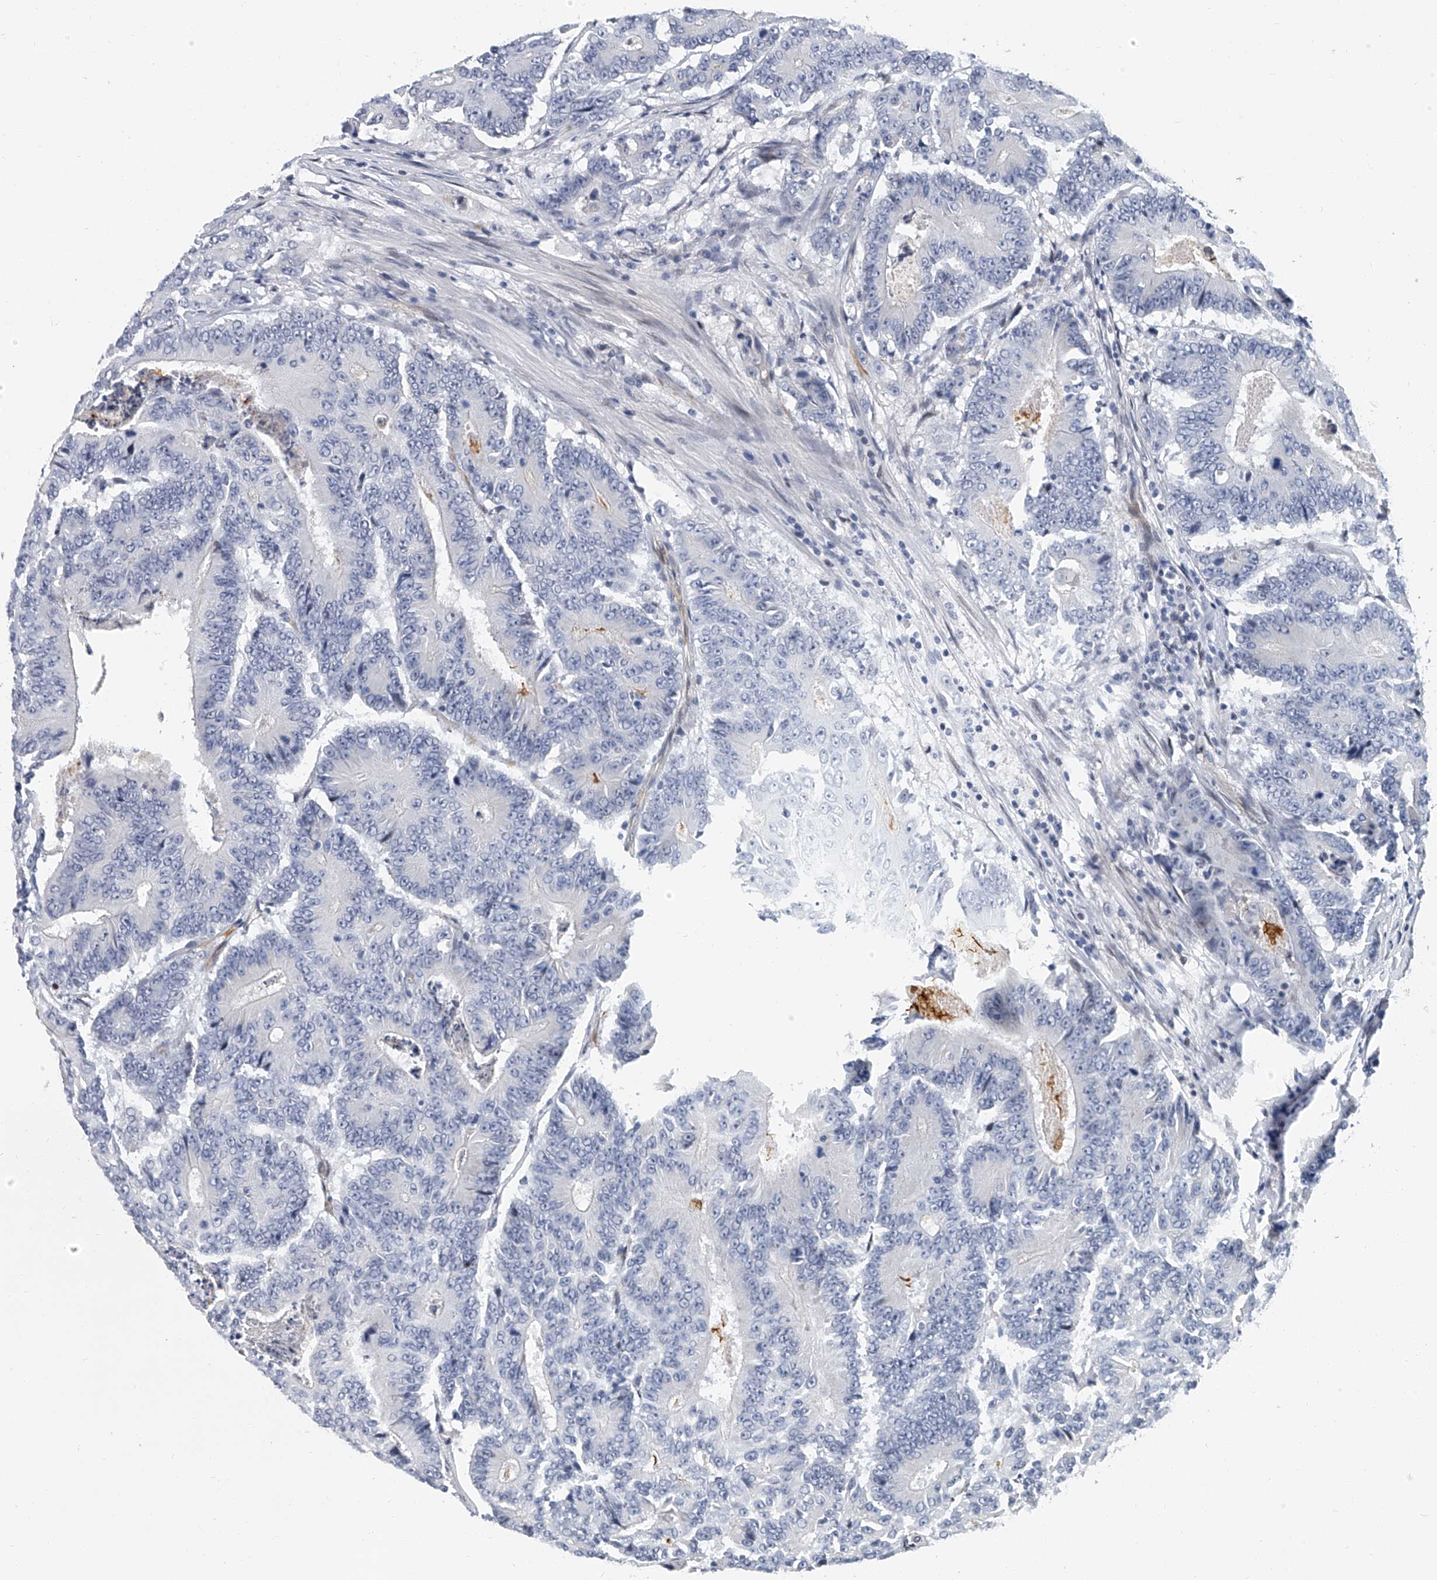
{"staining": {"intensity": "negative", "quantity": "none", "location": "none"}, "tissue": "colorectal cancer", "cell_type": "Tumor cells", "image_type": "cancer", "snomed": [{"axis": "morphology", "description": "Adenocarcinoma, NOS"}, {"axis": "topography", "description": "Colon"}], "caption": "Tumor cells are negative for protein expression in human colorectal adenocarcinoma.", "gene": "KIRREL1", "patient": {"sex": "male", "age": 83}}